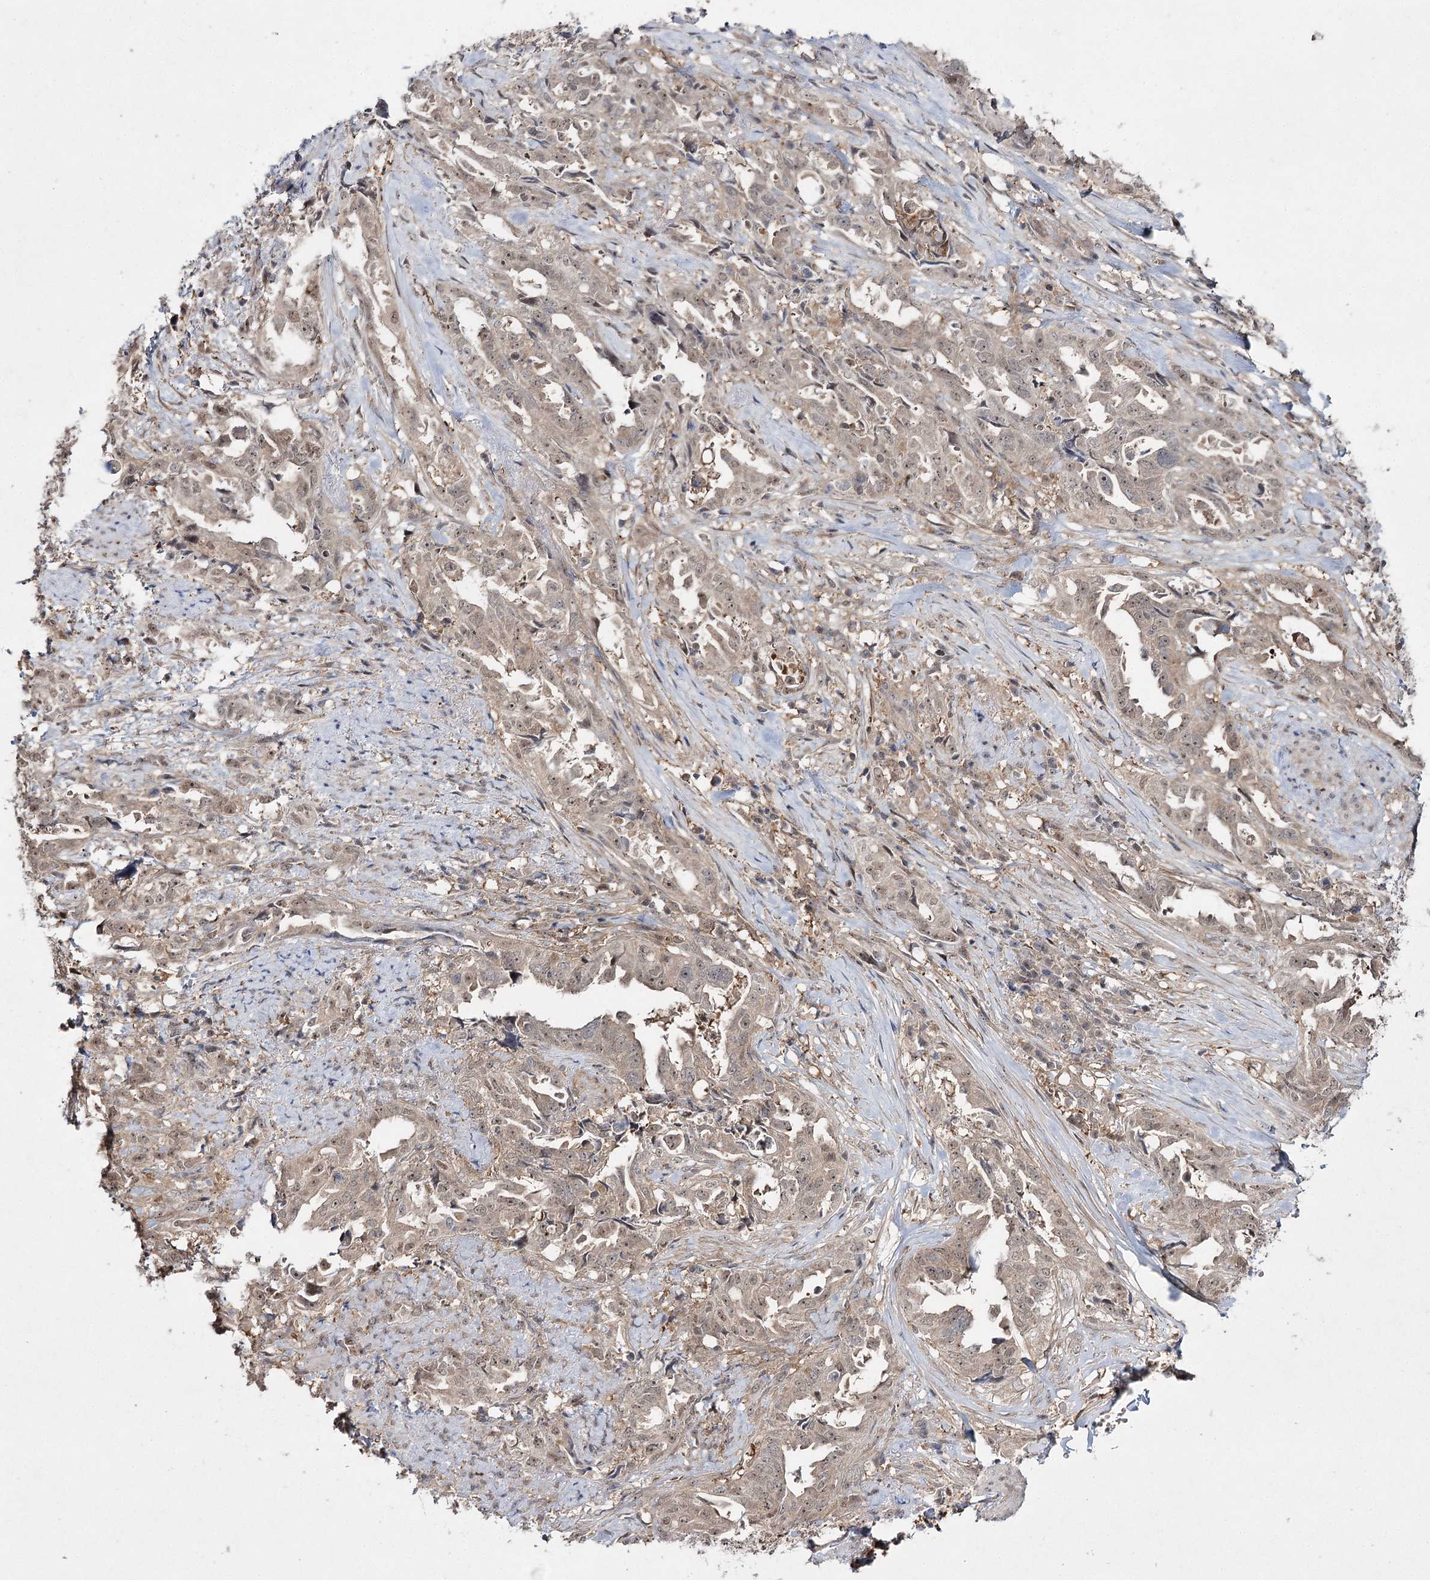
{"staining": {"intensity": "weak", "quantity": "25%-75%", "location": "cytoplasmic/membranous,nuclear"}, "tissue": "endometrial cancer", "cell_type": "Tumor cells", "image_type": "cancer", "snomed": [{"axis": "morphology", "description": "Adenocarcinoma, NOS"}, {"axis": "topography", "description": "Endometrium"}], "caption": "There is low levels of weak cytoplasmic/membranous and nuclear staining in tumor cells of endometrial cancer (adenocarcinoma), as demonstrated by immunohistochemical staining (brown color).", "gene": "WDR44", "patient": {"sex": "female", "age": 65}}